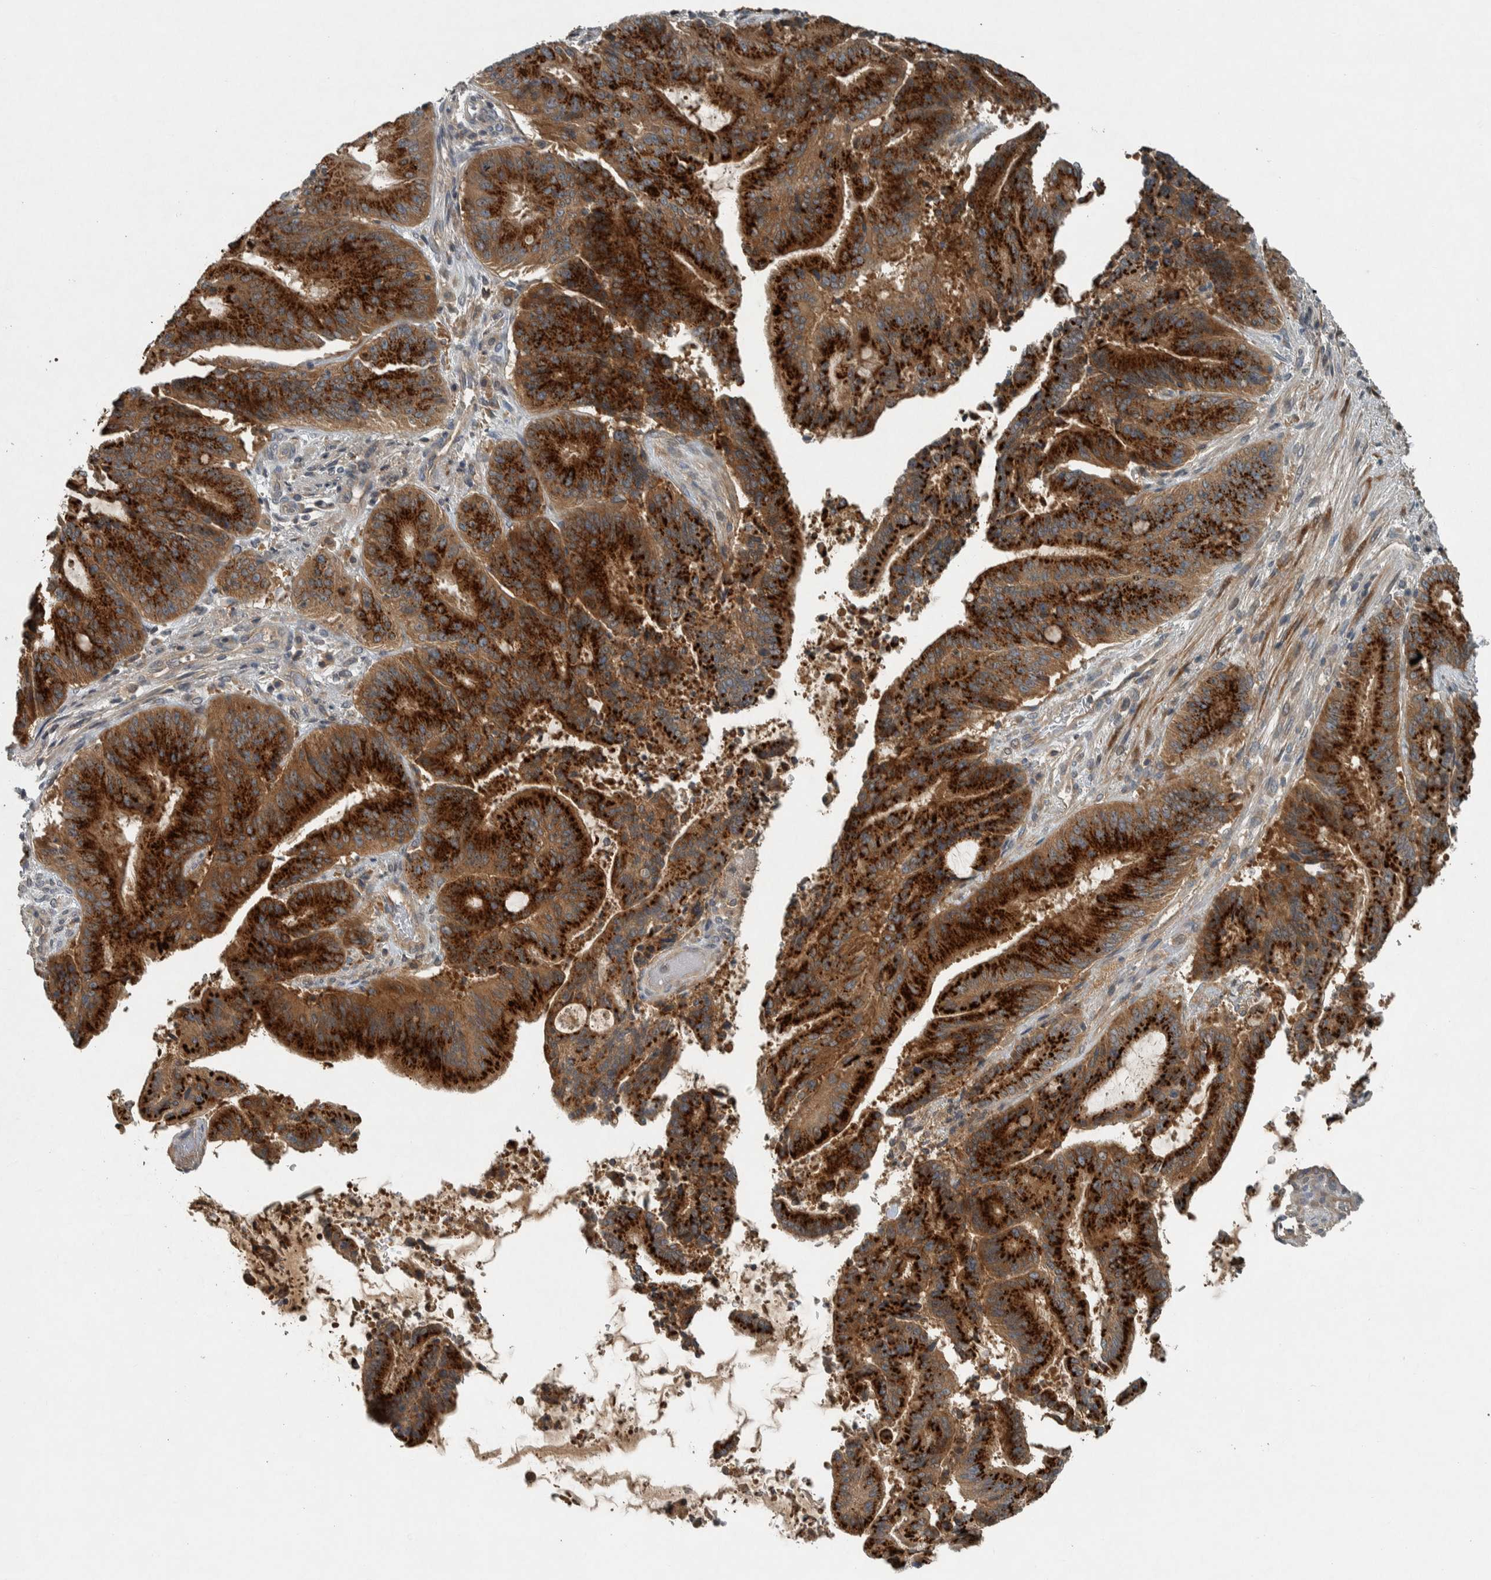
{"staining": {"intensity": "strong", "quantity": ">75%", "location": "cytoplasmic/membranous"}, "tissue": "liver cancer", "cell_type": "Tumor cells", "image_type": "cancer", "snomed": [{"axis": "morphology", "description": "Normal tissue, NOS"}, {"axis": "morphology", "description": "Cholangiocarcinoma"}, {"axis": "topography", "description": "Liver"}, {"axis": "topography", "description": "Peripheral nerve tissue"}], "caption": "Immunohistochemistry (IHC) of human liver cancer (cholangiocarcinoma) displays high levels of strong cytoplasmic/membranous staining in approximately >75% of tumor cells. The protein of interest is stained brown, and the nuclei are stained in blue (DAB IHC with brightfield microscopy, high magnification).", "gene": "CLCN2", "patient": {"sex": "female", "age": 73}}